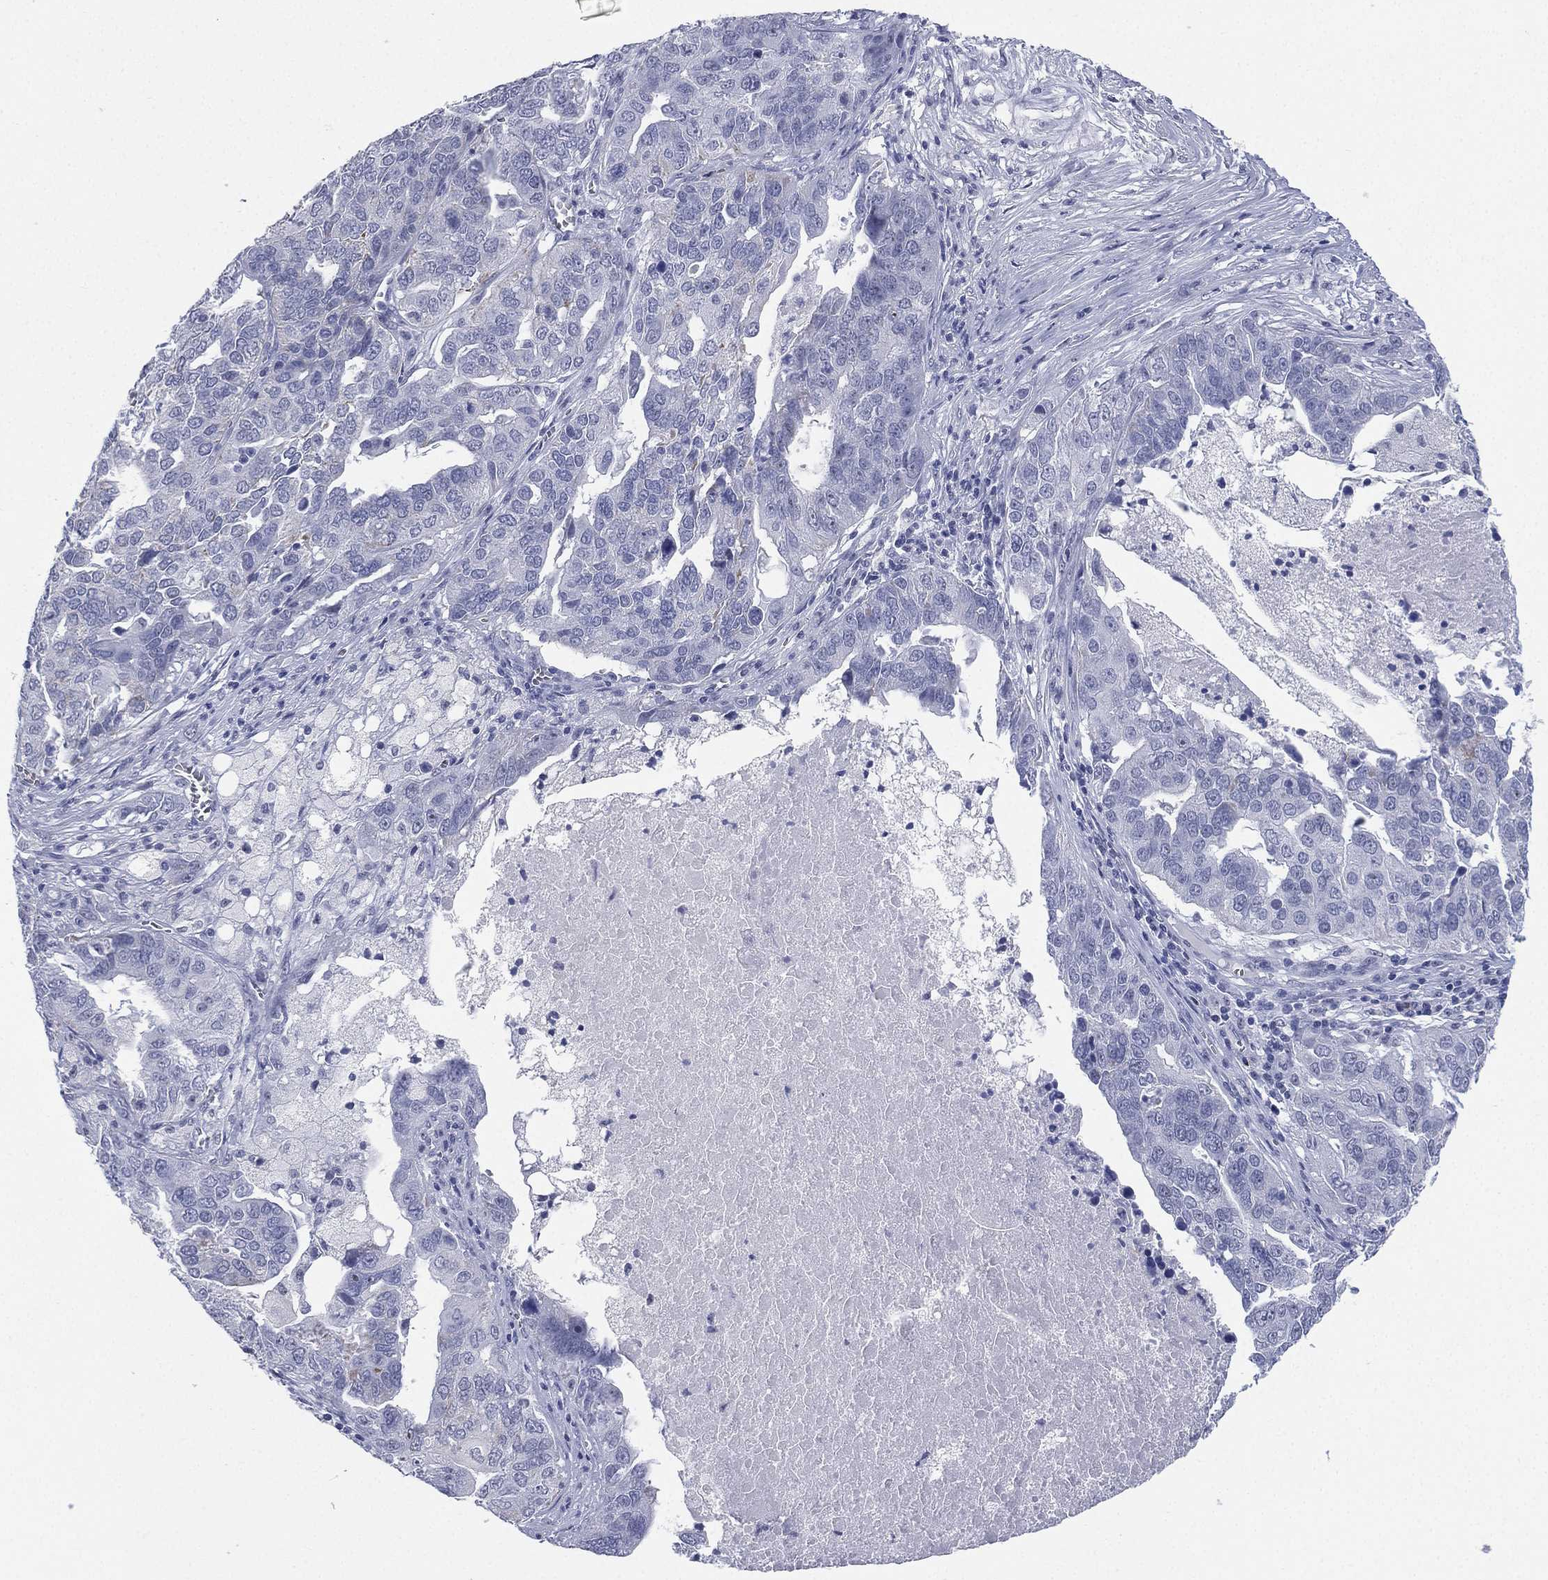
{"staining": {"intensity": "negative", "quantity": "none", "location": "none"}, "tissue": "ovarian cancer", "cell_type": "Tumor cells", "image_type": "cancer", "snomed": [{"axis": "morphology", "description": "Carcinoma, endometroid"}, {"axis": "topography", "description": "Soft tissue"}, {"axis": "topography", "description": "Ovary"}], "caption": "Immunohistochemical staining of human ovarian endometroid carcinoma reveals no significant staining in tumor cells.", "gene": "CD22", "patient": {"sex": "female", "age": 52}}